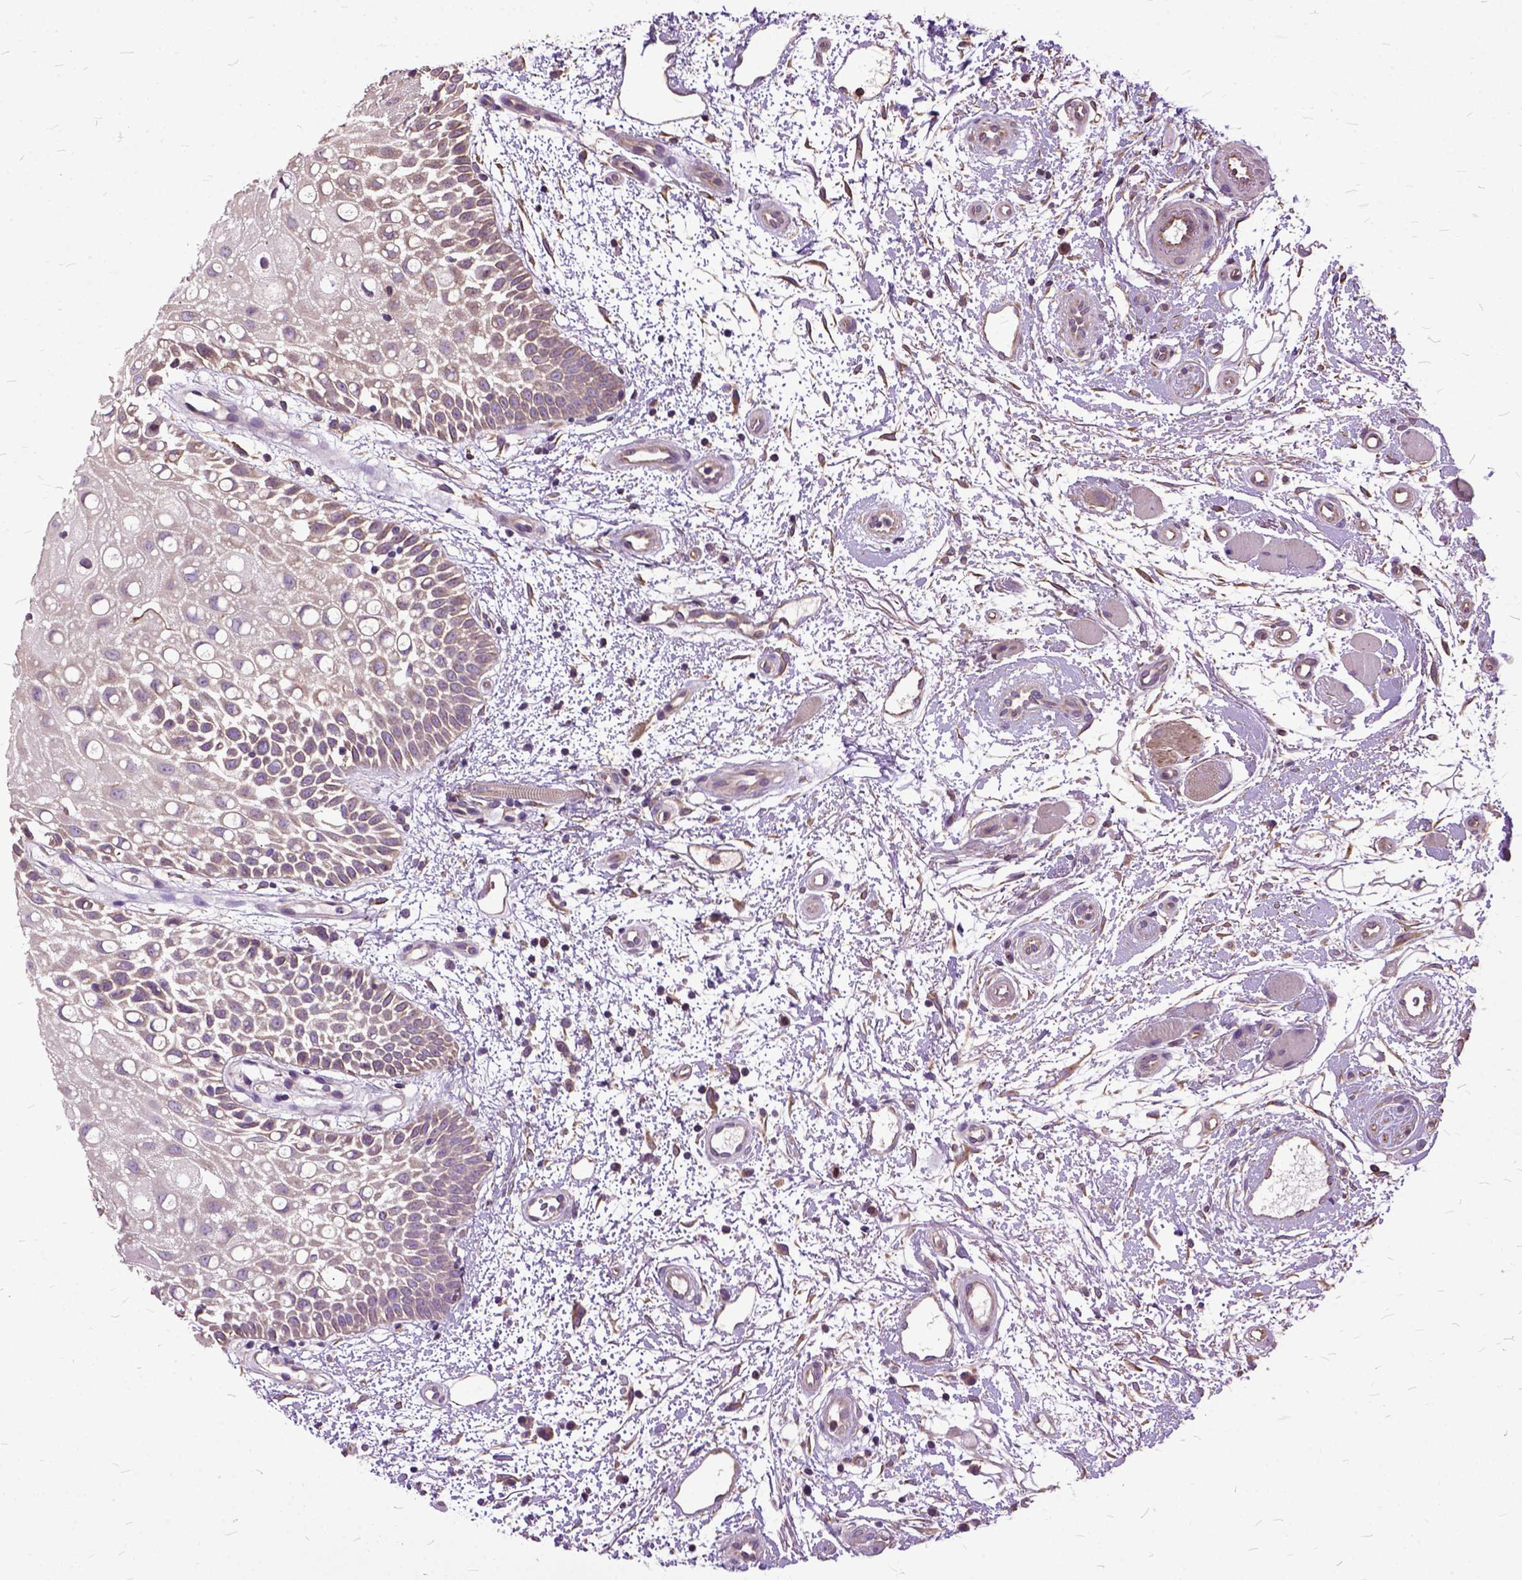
{"staining": {"intensity": "moderate", "quantity": "<25%", "location": "cytoplasmic/membranous"}, "tissue": "oral mucosa", "cell_type": "Squamous epithelial cells", "image_type": "normal", "snomed": [{"axis": "morphology", "description": "Normal tissue, NOS"}, {"axis": "morphology", "description": "Squamous cell carcinoma, NOS"}, {"axis": "topography", "description": "Oral tissue"}, {"axis": "topography", "description": "Head-Neck"}], "caption": "Protein staining of unremarkable oral mucosa exhibits moderate cytoplasmic/membranous staining in about <25% of squamous epithelial cells.", "gene": "AREG", "patient": {"sex": "female", "age": 75}}